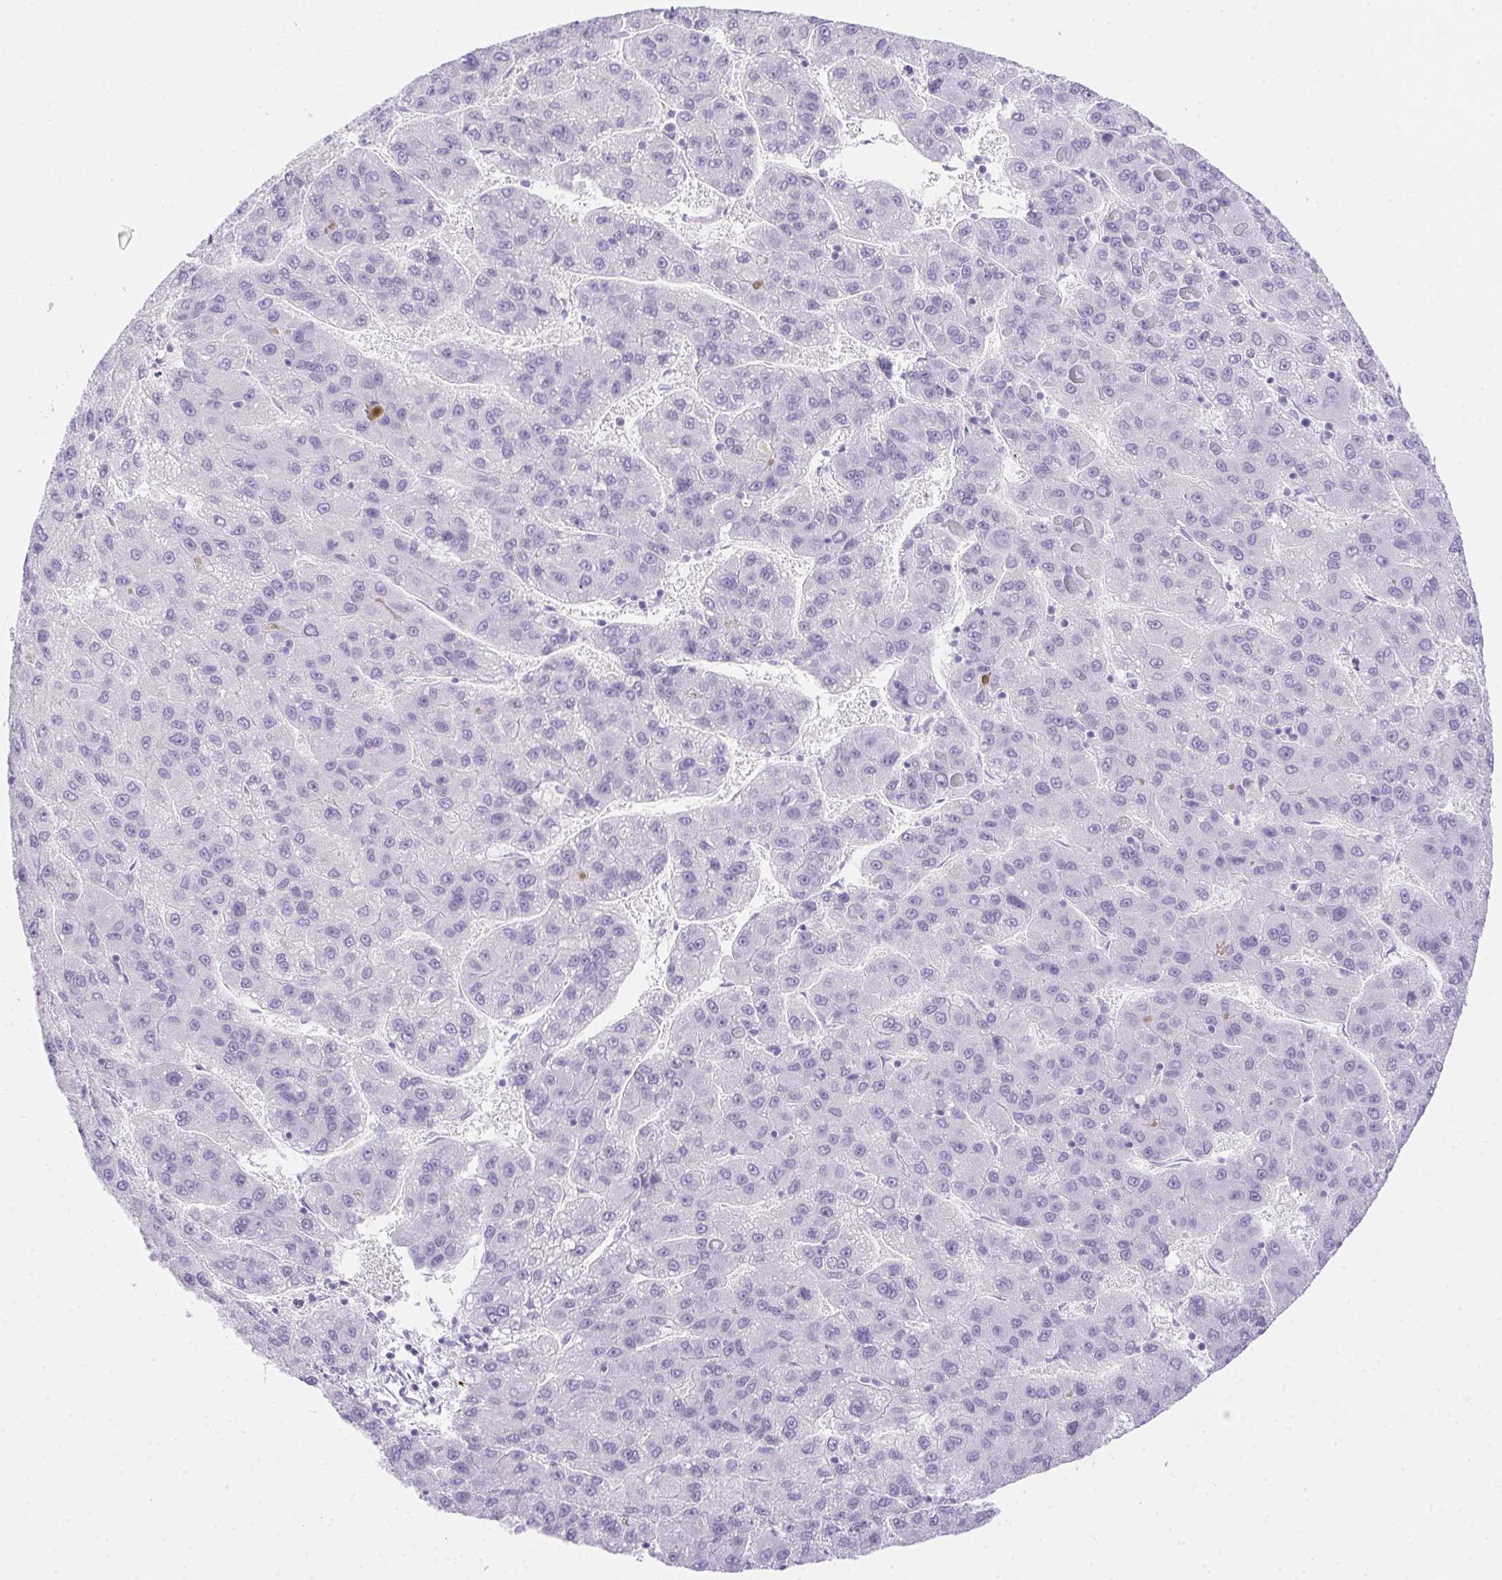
{"staining": {"intensity": "negative", "quantity": "none", "location": "none"}, "tissue": "liver cancer", "cell_type": "Tumor cells", "image_type": "cancer", "snomed": [{"axis": "morphology", "description": "Carcinoma, Hepatocellular, NOS"}, {"axis": "topography", "description": "Liver"}], "caption": "Tumor cells are negative for protein expression in human liver cancer (hepatocellular carcinoma).", "gene": "SPACA5B", "patient": {"sex": "female", "age": 82}}